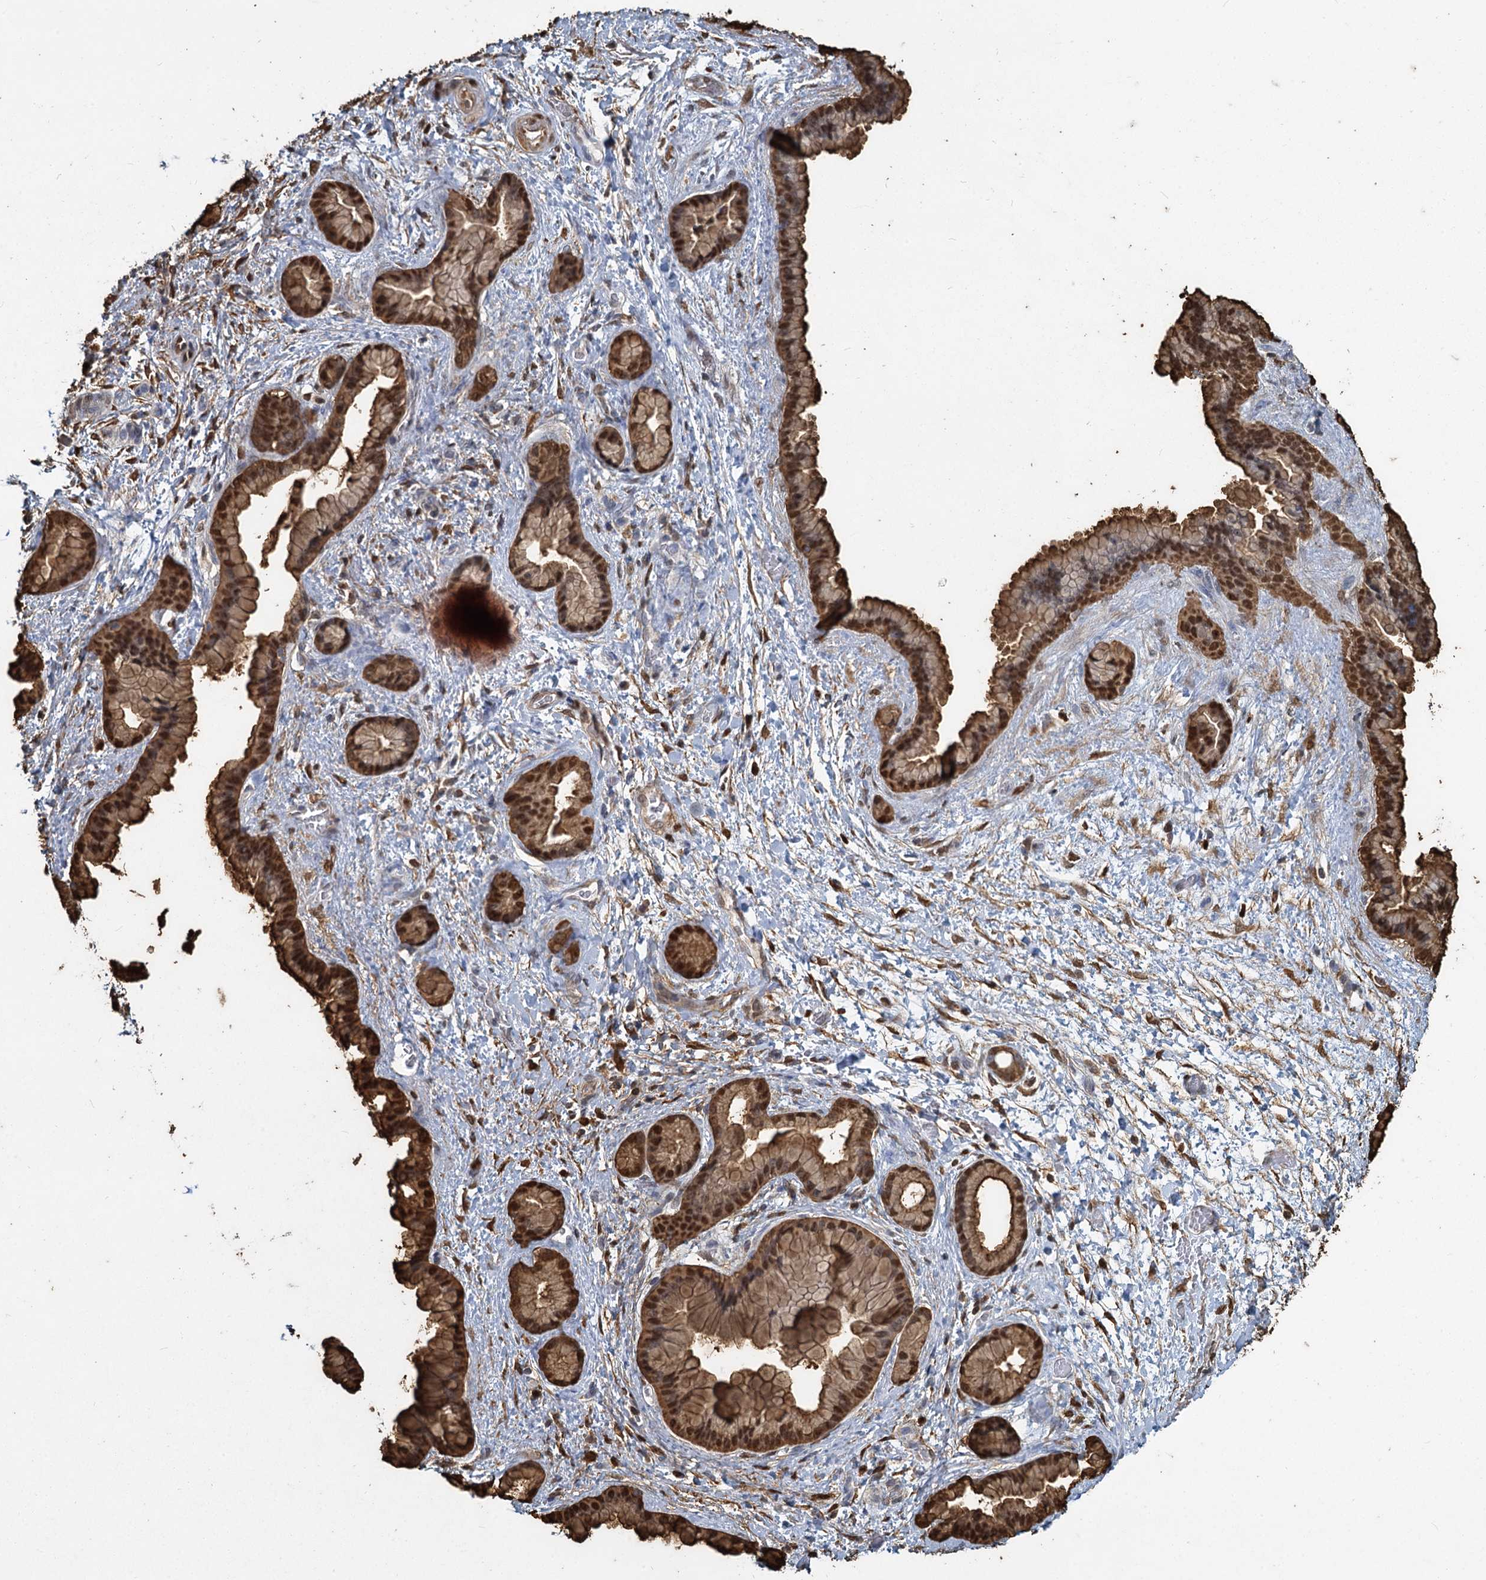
{"staining": {"intensity": "moderate", "quantity": ">75%", "location": "cytoplasmic/membranous,nuclear"}, "tissue": "pancreatic cancer", "cell_type": "Tumor cells", "image_type": "cancer", "snomed": [{"axis": "morphology", "description": "Adenocarcinoma, NOS"}, {"axis": "topography", "description": "Pancreas"}], "caption": "There is medium levels of moderate cytoplasmic/membranous and nuclear expression in tumor cells of adenocarcinoma (pancreatic), as demonstrated by immunohistochemical staining (brown color).", "gene": "S100A6", "patient": {"sex": "female", "age": 78}}